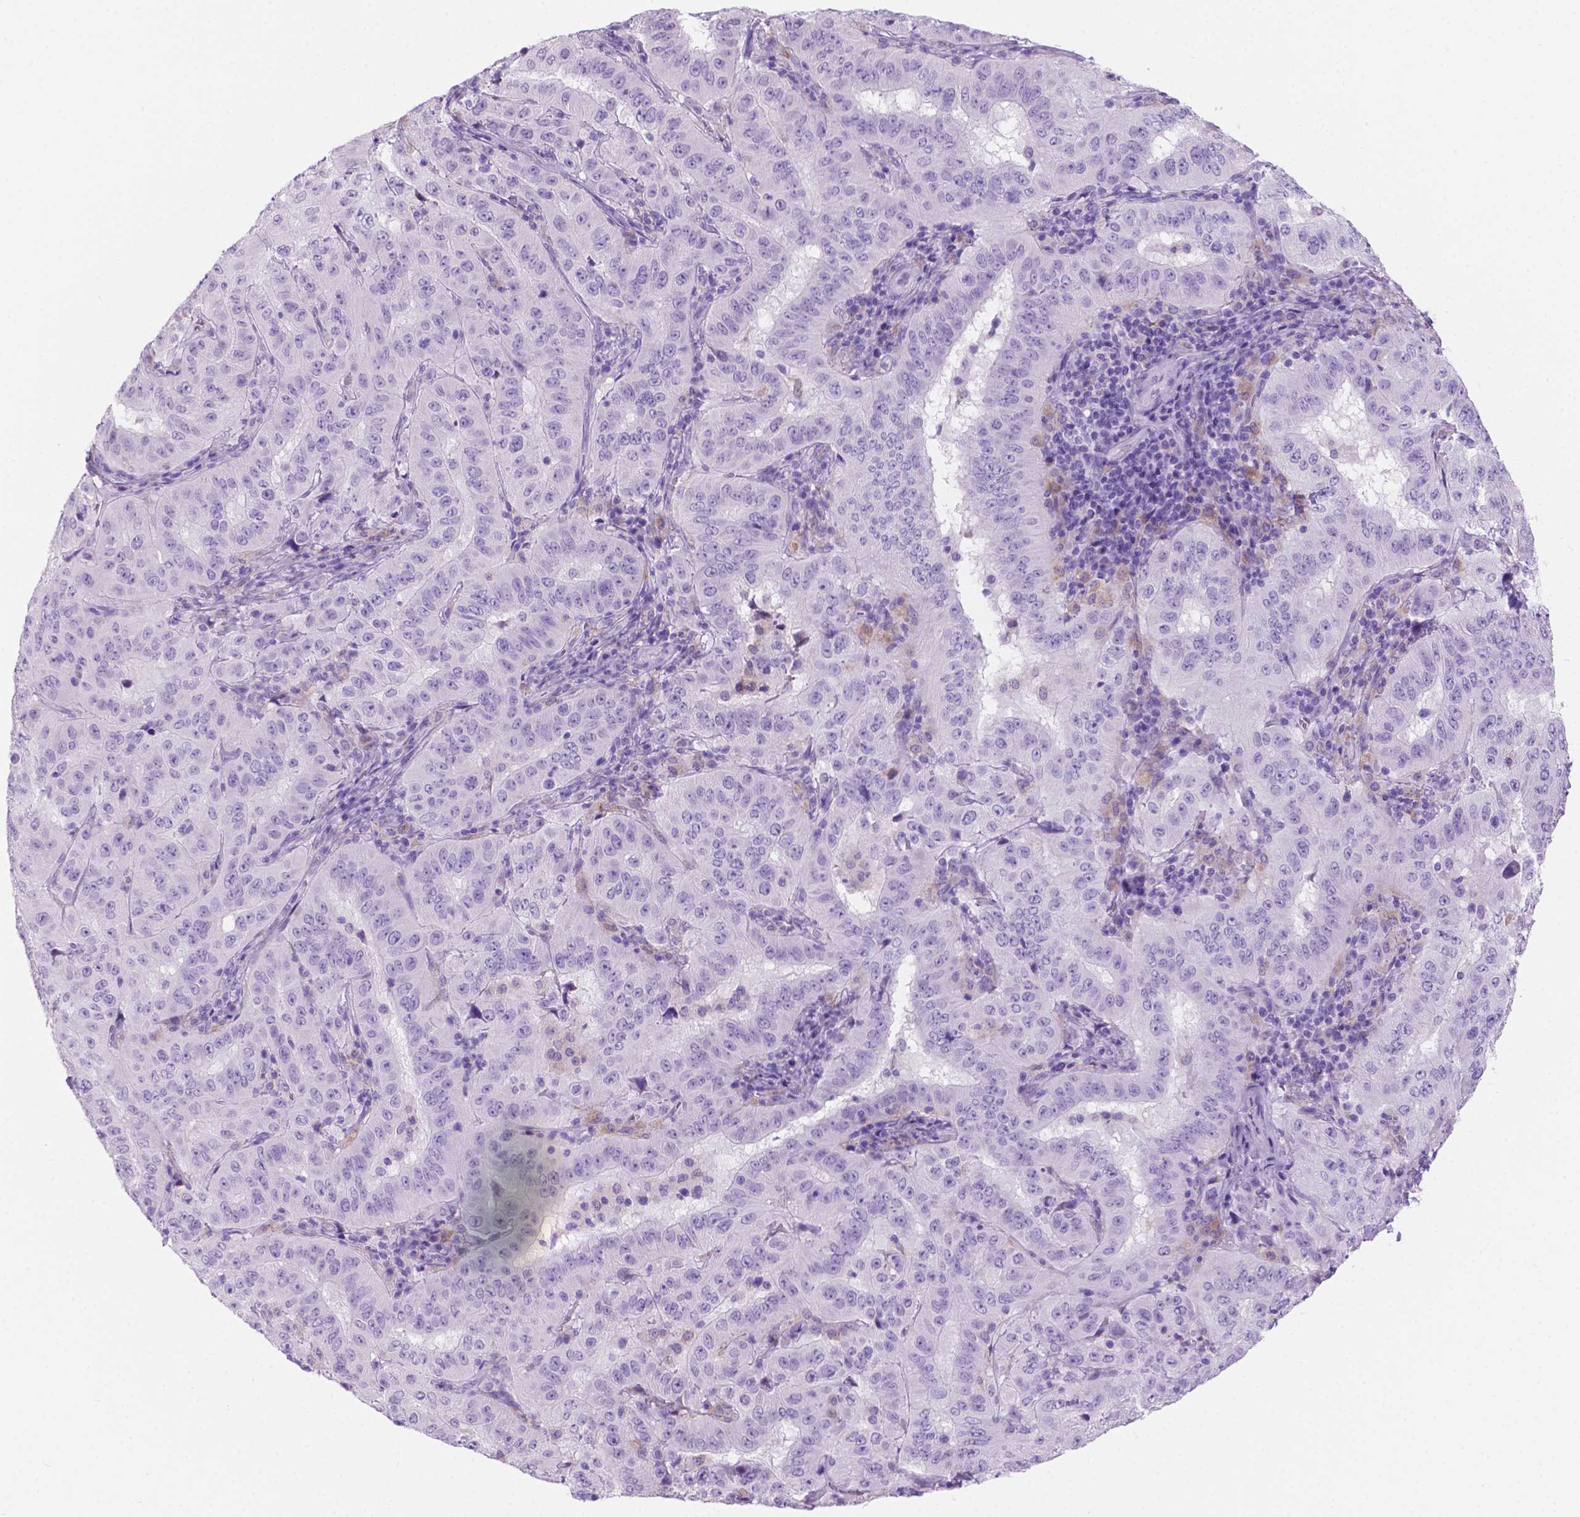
{"staining": {"intensity": "negative", "quantity": "none", "location": "none"}, "tissue": "pancreatic cancer", "cell_type": "Tumor cells", "image_type": "cancer", "snomed": [{"axis": "morphology", "description": "Adenocarcinoma, NOS"}, {"axis": "topography", "description": "Pancreas"}], "caption": "DAB immunohistochemical staining of human adenocarcinoma (pancreatic) shows no significant positivity in tumor cells. (Immunohistochemistry, brightfield microscopy, high magnification).", "gene": "GRIN2B", "patient": {"sex": "male", "age": 63}}